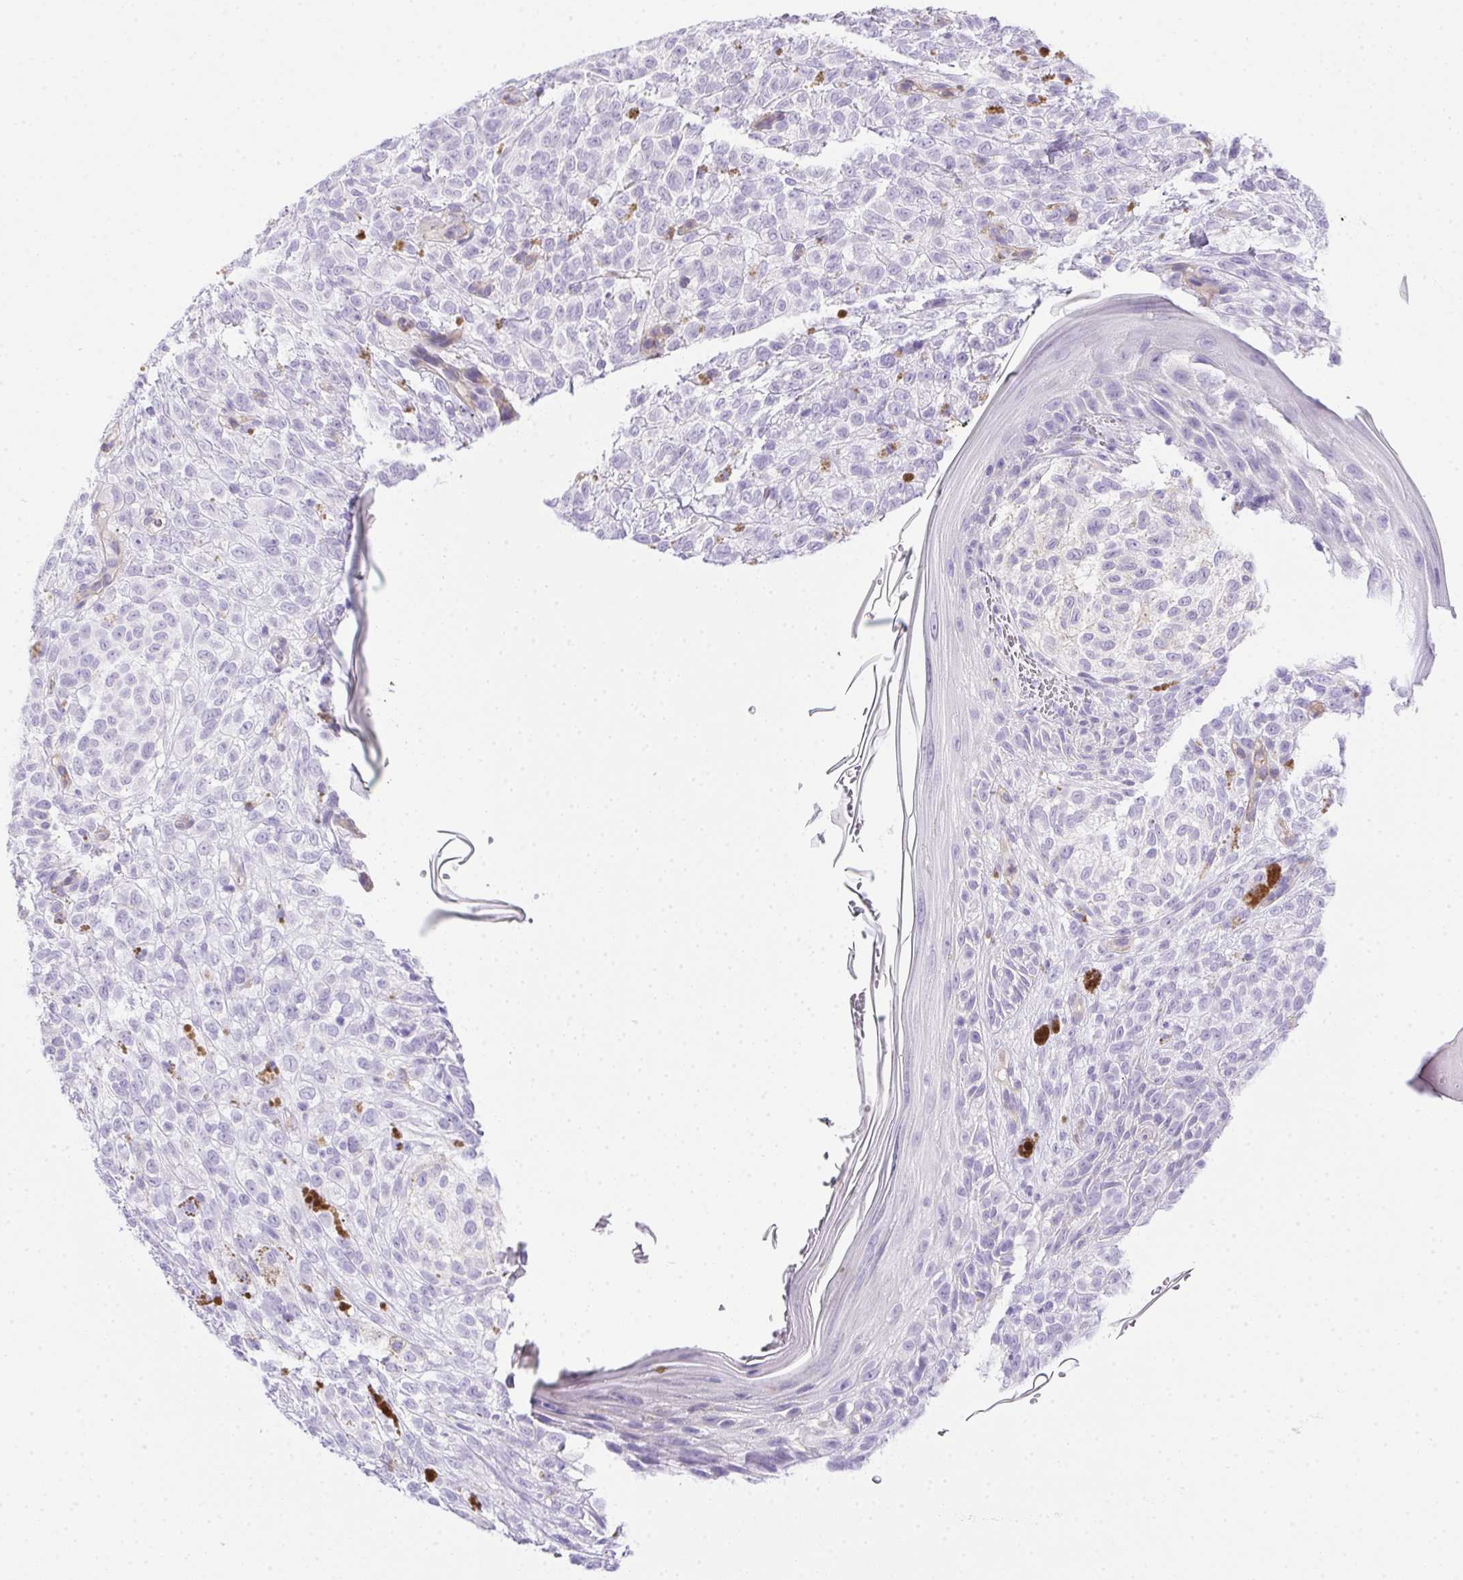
{"staining": {"intensity": "negative", "quantity": "none", "location": "none"}, "tissue": "melanoma", "cell_type": "Tumor cells", "image_type": "cancer", "snomed": [{"axis": "morphology", "description": "Malignant melanoma, NOS"}, {"axis": "topography", "description": "Skin"}], "caption": "DAB immunohistochemical staining of human malignant melanoma displays no significant positivity in tumor cells.", "gene": "SPACA5B", "patient": {"sex": "female", "age": 86}}